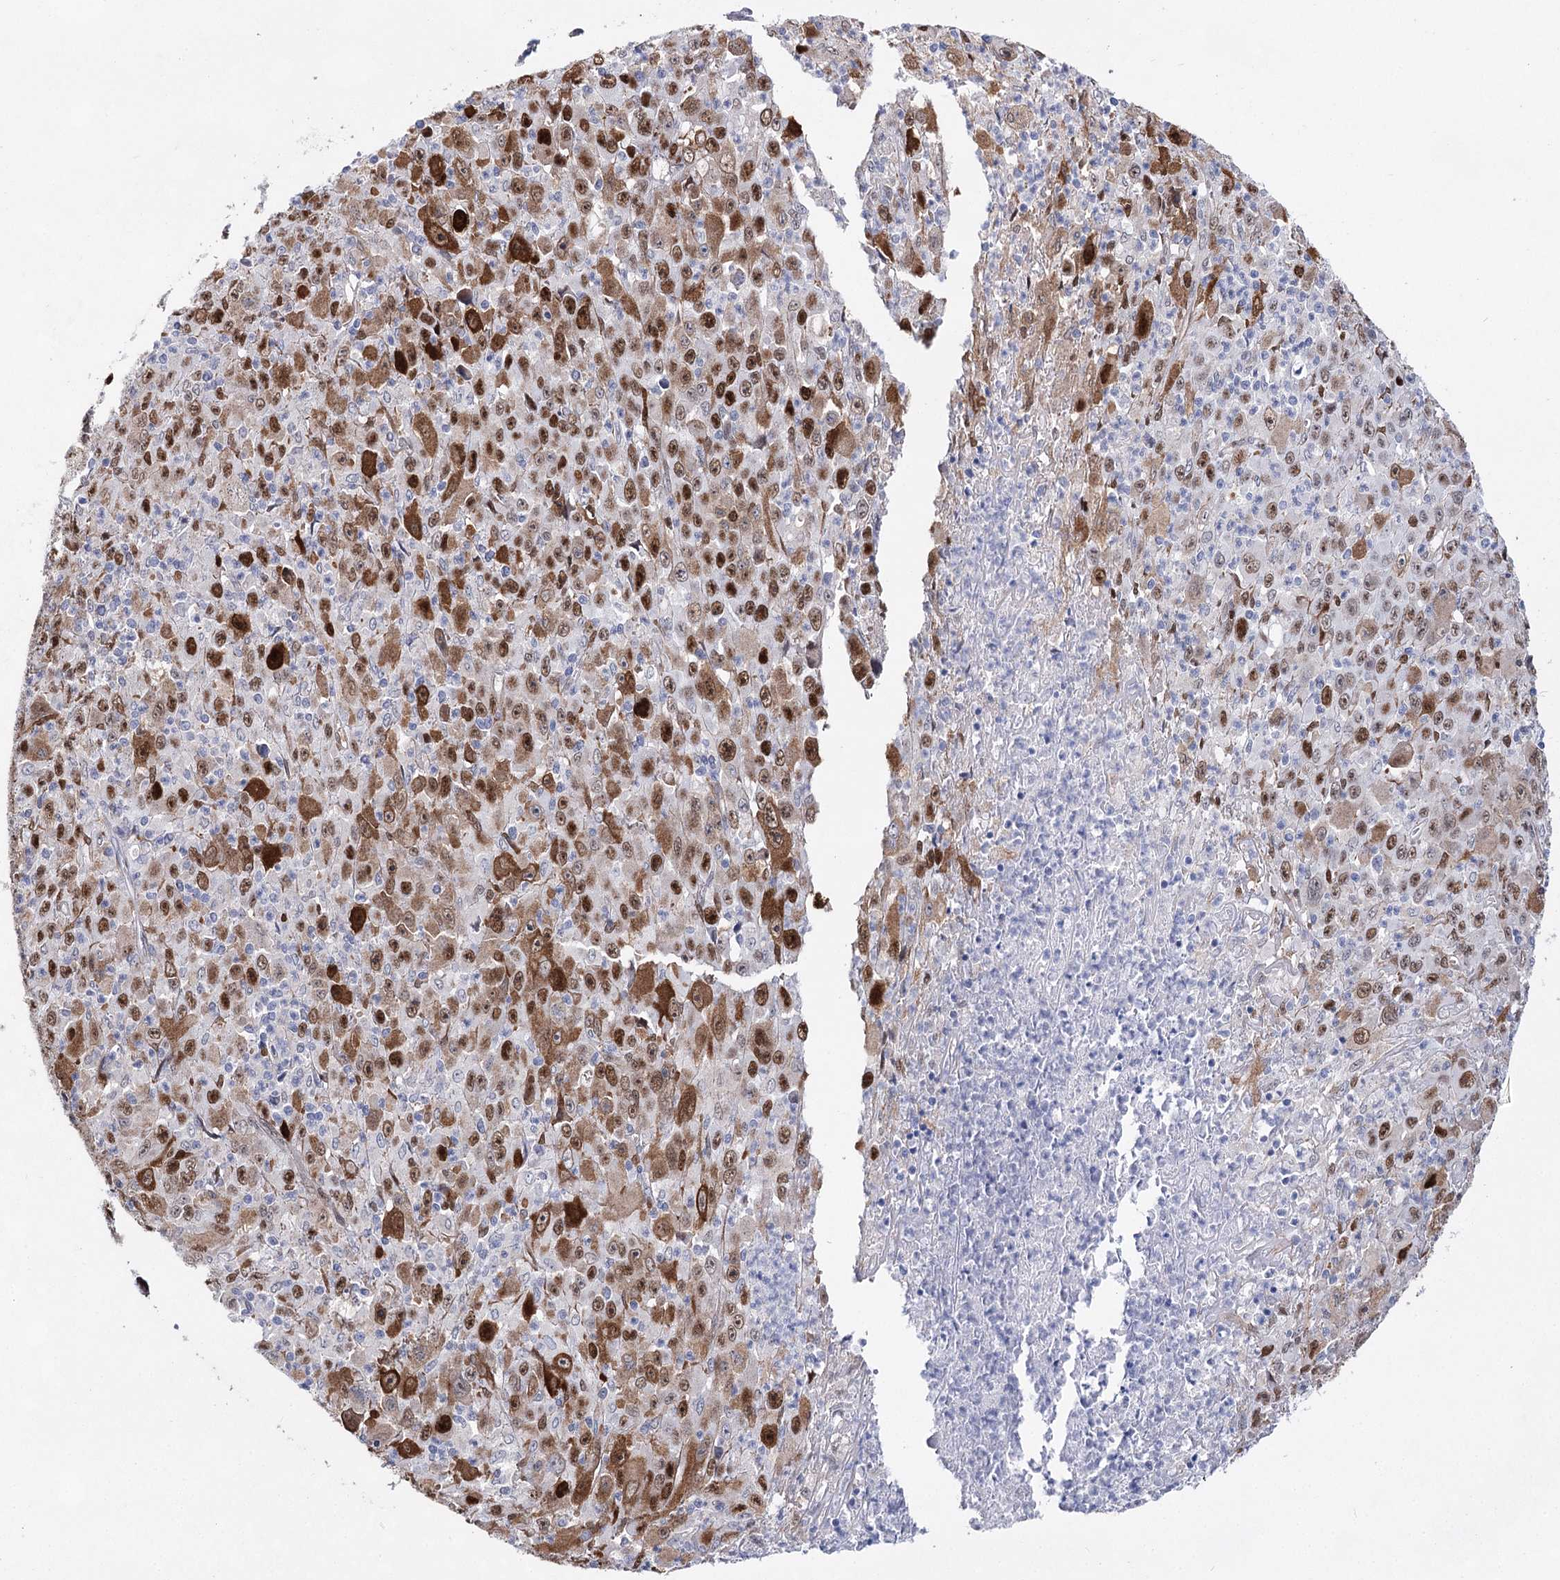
{"staining": {"intensity": "strong", "quantity": ">75%", "location": "cytoplasmic/membranous,nuclear"}, "tissue": "melanoma", "cell_type": "Tumor cells", "image_type": "cancer", "snomed": [{"axis": "morphology", "description": "Malignant melanoma, Metastatic site"}, {"axis": "topography", "description": "Skin"}], "caption": "Immunohistochemical staining of human melanoma reveals high levels of strong cytoplasmic/membranous and nuclear protein expression in about >75% of tumor cells.", "gene": "UGDH", "patient": {"sex": "female", "age": 56}}